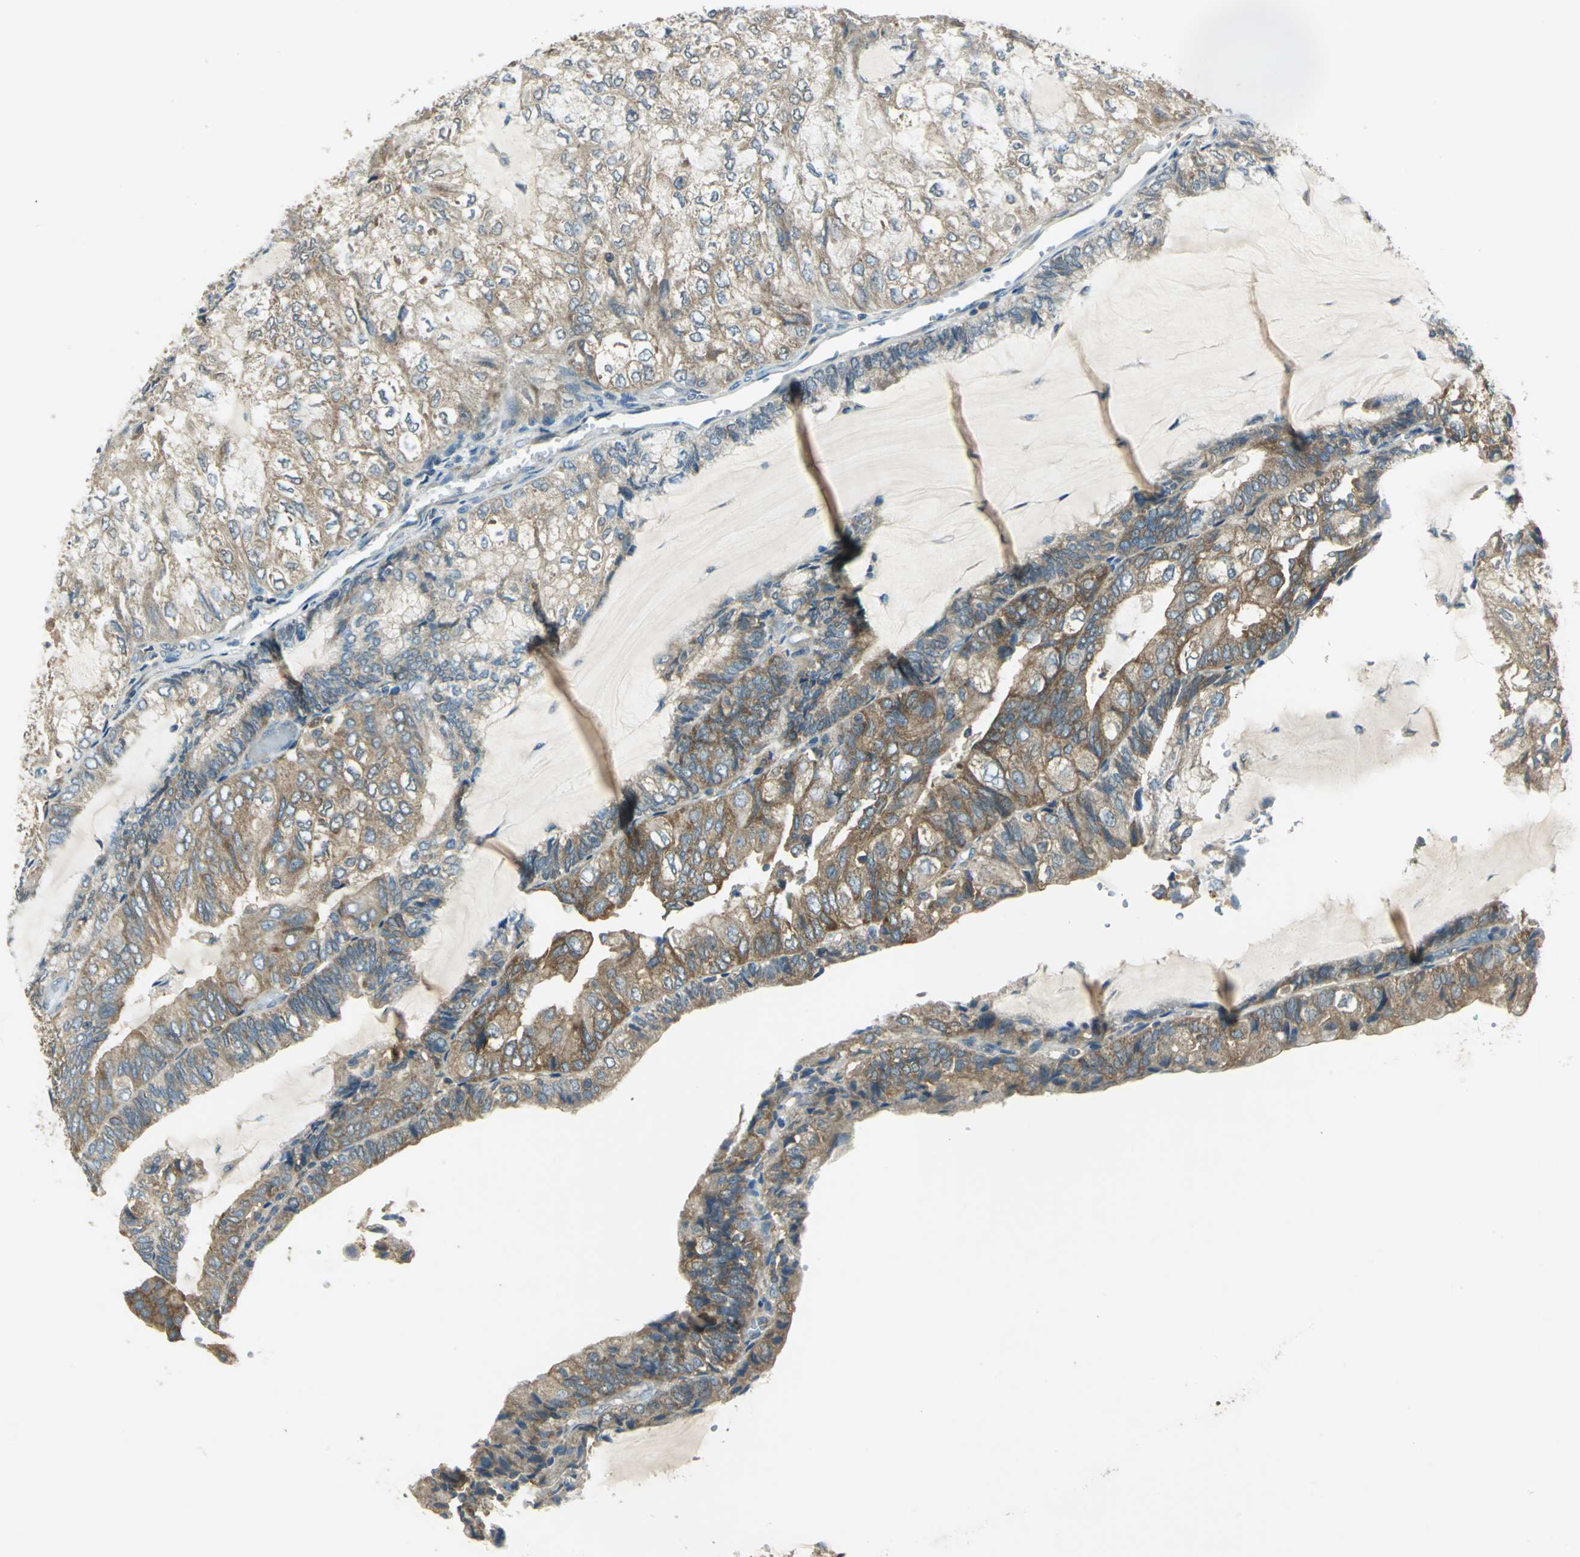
{"staining": {"intensity": "strong", "quantity": ">75%", "location": "cytoplasmic/membranous"}, "tissue": "endometrial cancer", "cell_type": "Tumor cells", "image_type": "cancer", "snomed": [{"axis": "morphology", "description": "Adenocarcinoma, NOS"}, {"axis": "topography", "description": "Endometrium"}], "caption": "Immunohistochemical staining of human adenocarcinoma (endometrial) displays strong cytoplasmic/membranous protein positivity in approximately >75% of tumor cells.", "gene": "SHC2", "patient": {"sex": "female", "age": 81}}